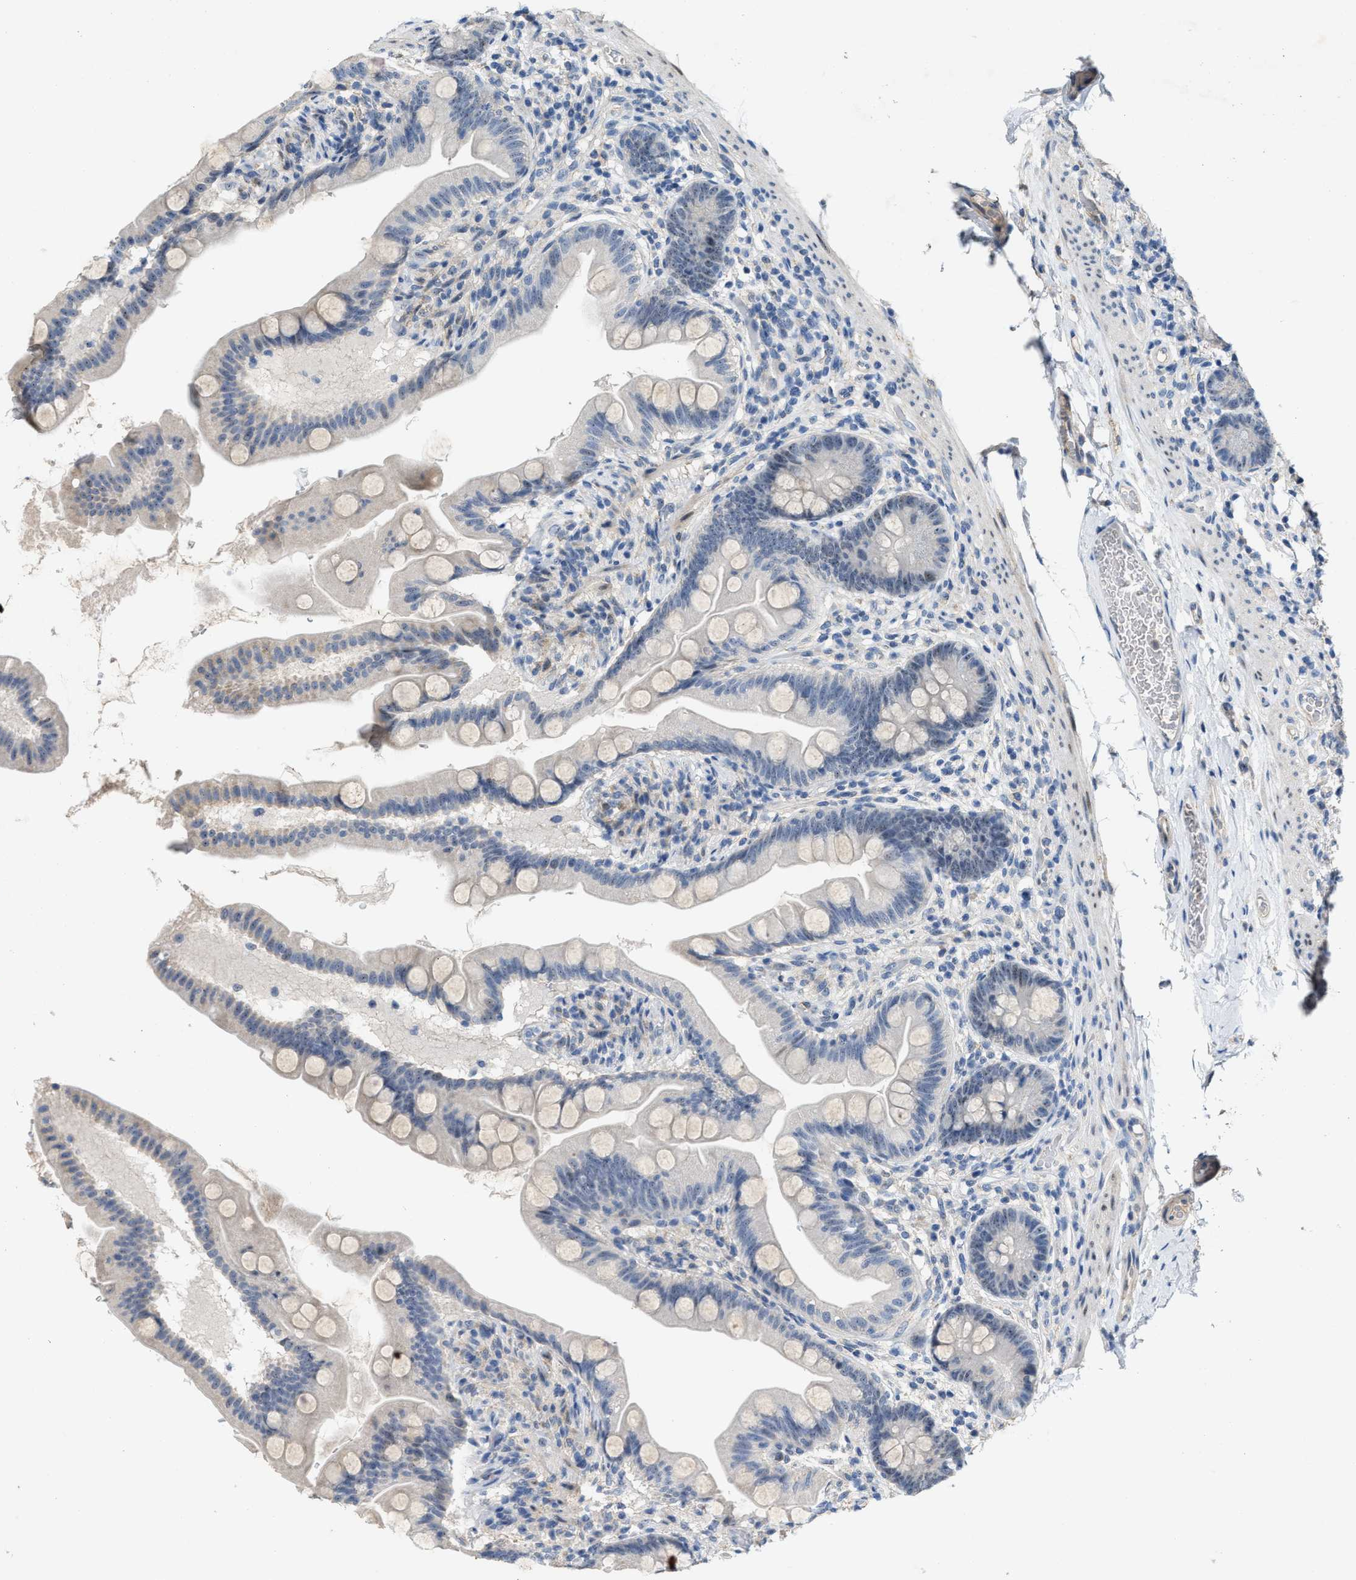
{"staining": {"intensity": "weak", "quantity": "<25%", "location": "nuclear"}, "tissue": "small intestine", "cell_type": "Glandular cells", "image_type": "normal", "snomed": [{"axis": "morphology", "description": "Normal tissue, NOS"}, {"axis": "topography", "description": "Small intestine"}], "caption": "Glandular cells show no significant expression in unremarkable small intestine. (DAB (3,3'-diaminobenzidine) immunohistochemistry visualized using brightfield microscopy, high magnification).", "gene": "ZNF783", "patient": {"sex": "female", "age": 56}}